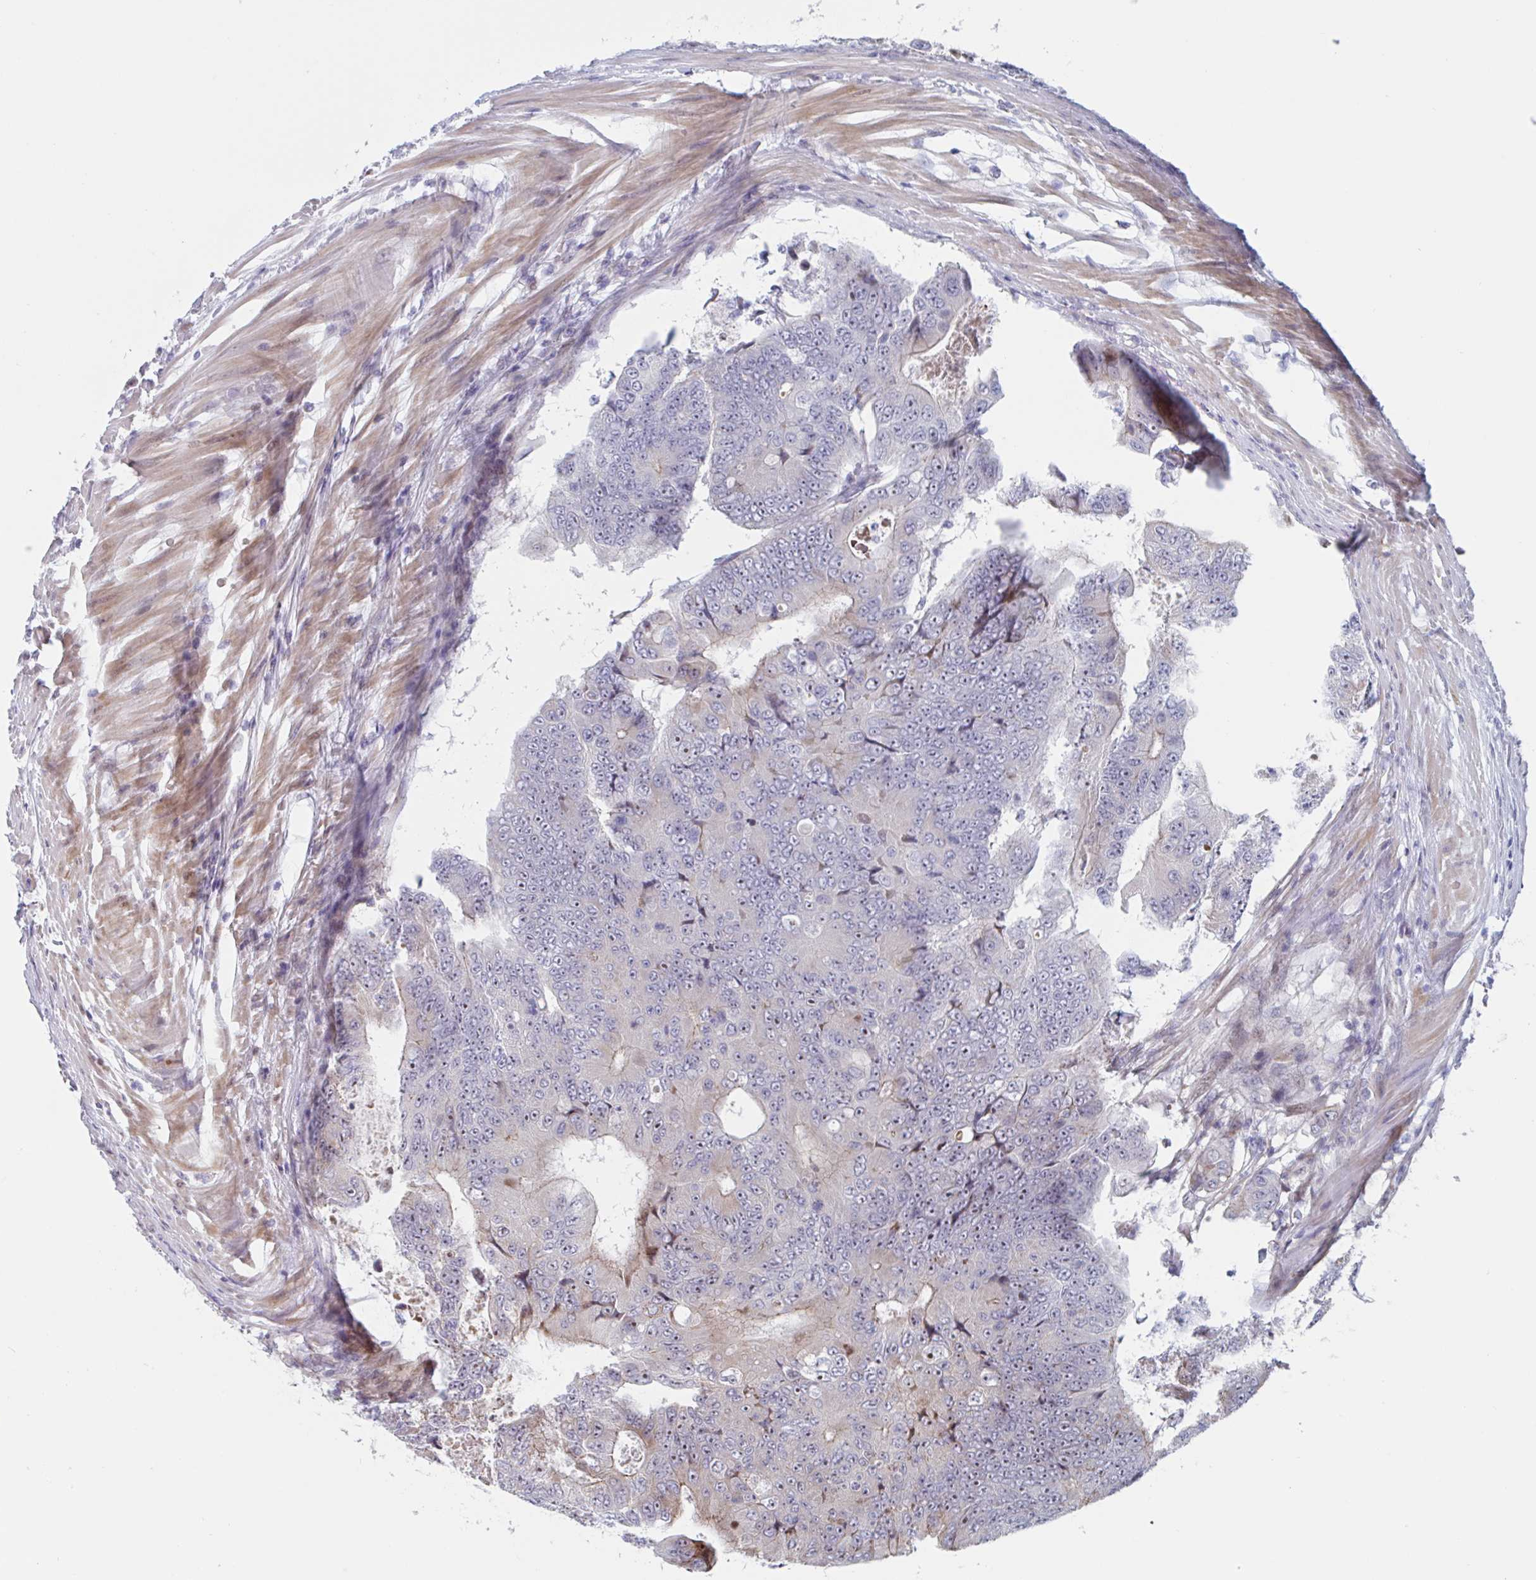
{"staining": {"intensity": "weak", "quantity": "<25%", "location": "cytoplasmic/membranous"}, "tissue": "colorectal cancer", "cell_type": "Tumor cells", "image_type": "cancer", "snomed": [{"axis": "morphology", "description": "Adenocarcinoma, NOS"}, {"axis": "topography", "description": "Colon"}], "caption": "A histopathology image of human colorectal cancer (adenocarcinoma) is negative for staining in tumor cells.", "gene": "DUXA", "patient": {"sex": "female", "age": 48}}